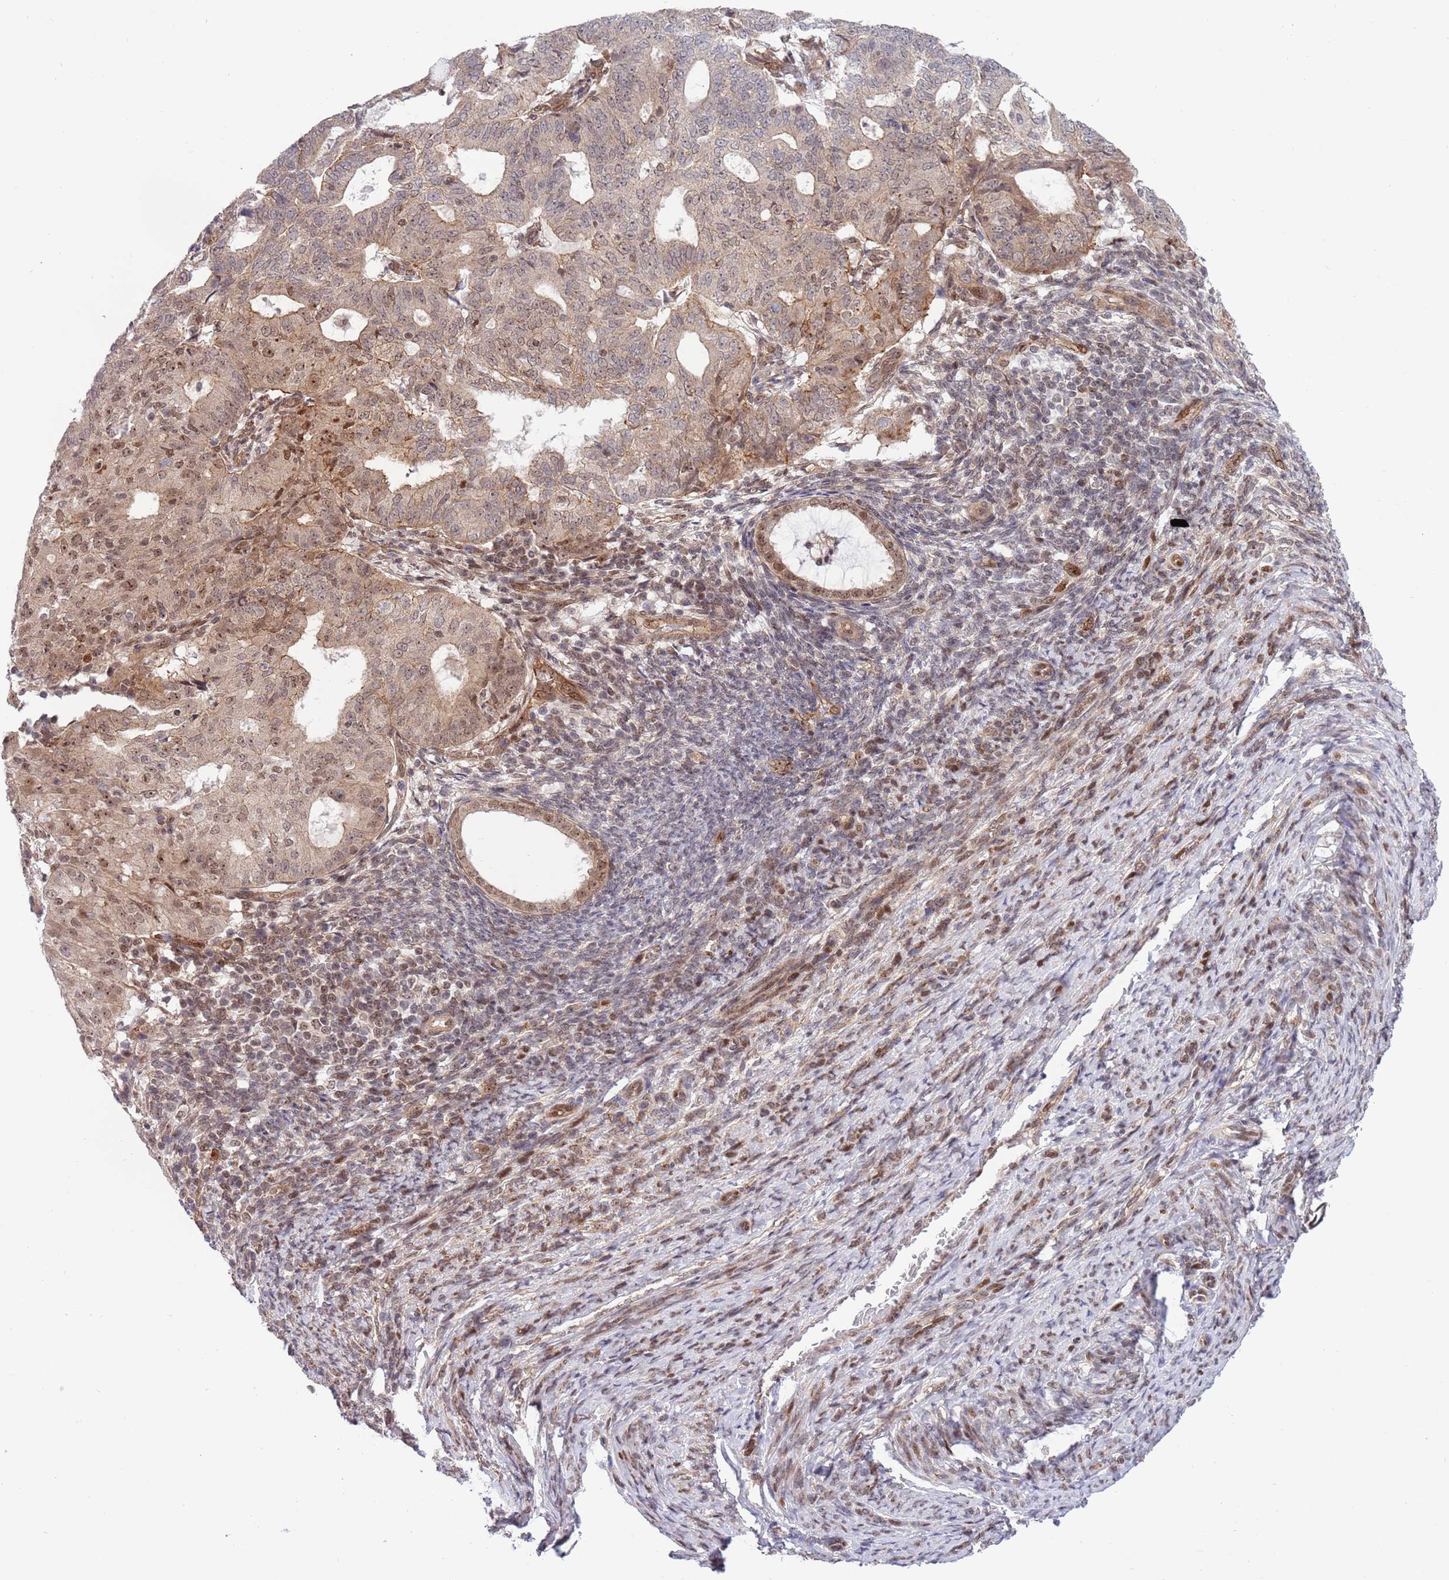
{"staining": {"intensity": "weak", "quantity": ">75%", "location": "cytoplasmic/membranous,nuclear"}, "tissue": "endometrial cancer", "cell_type": "Tumor cells", "image_type": "cancer", "snomed": [{"axis": "morphology", "description": "Adenocarcinoma, NOS"}, {"axis": "topography", "description": "Endometrium"}], "caption": "High-magnification brightfield microscopy of endometrial adenocarcinoma stained with DAB (3,3'-diaminobenzidine) (brown) and counterstained with hematoxylin (blue). tumor cells exhibit weak cytoplasmic/membranous and nuclear staining is identified in about>75% of cells.", "gene": "TBX10", "patient": {"sex": "female", "age": 70}}